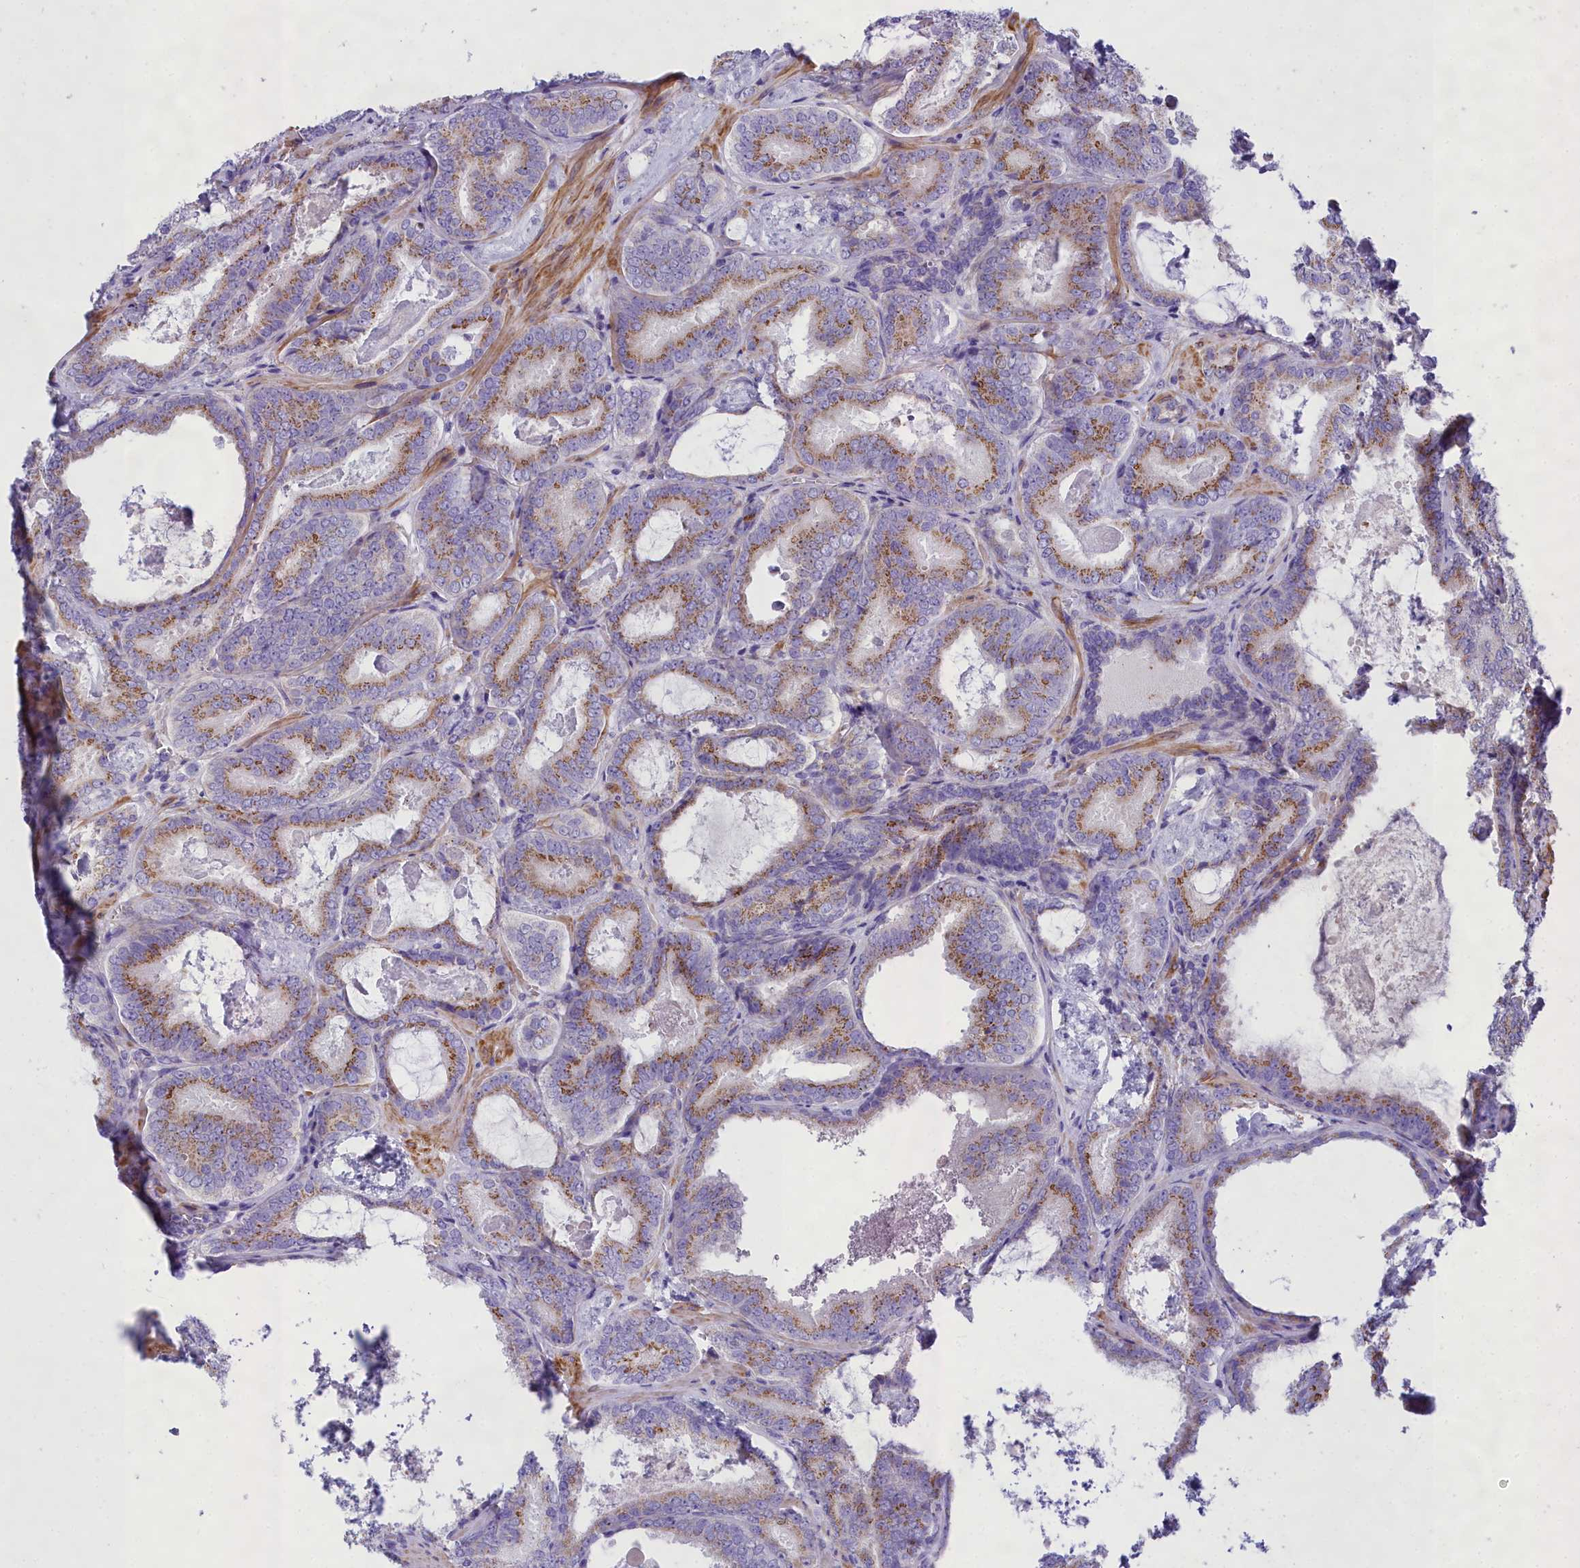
{"staining": {"intensity": "moderate", "quantity": ">75%", "location": "cytoplasmic/membranous"}, "tissue": "prostate cancer", "cell_type": "Tumor cells", "image_type": "cancer", "snomed": [{"axis": "morphology", "description": "Adenocarcinoma, Low grade"}, {"axis": "topography", "description": "Prostate"}], "caption": "Tumor cells show moderate cytoplasmic/membranous positivity in about >75% of cells in prostate cancer.", "gene": "GFRA1", "patient": {"sex": "male", "age": 60}}